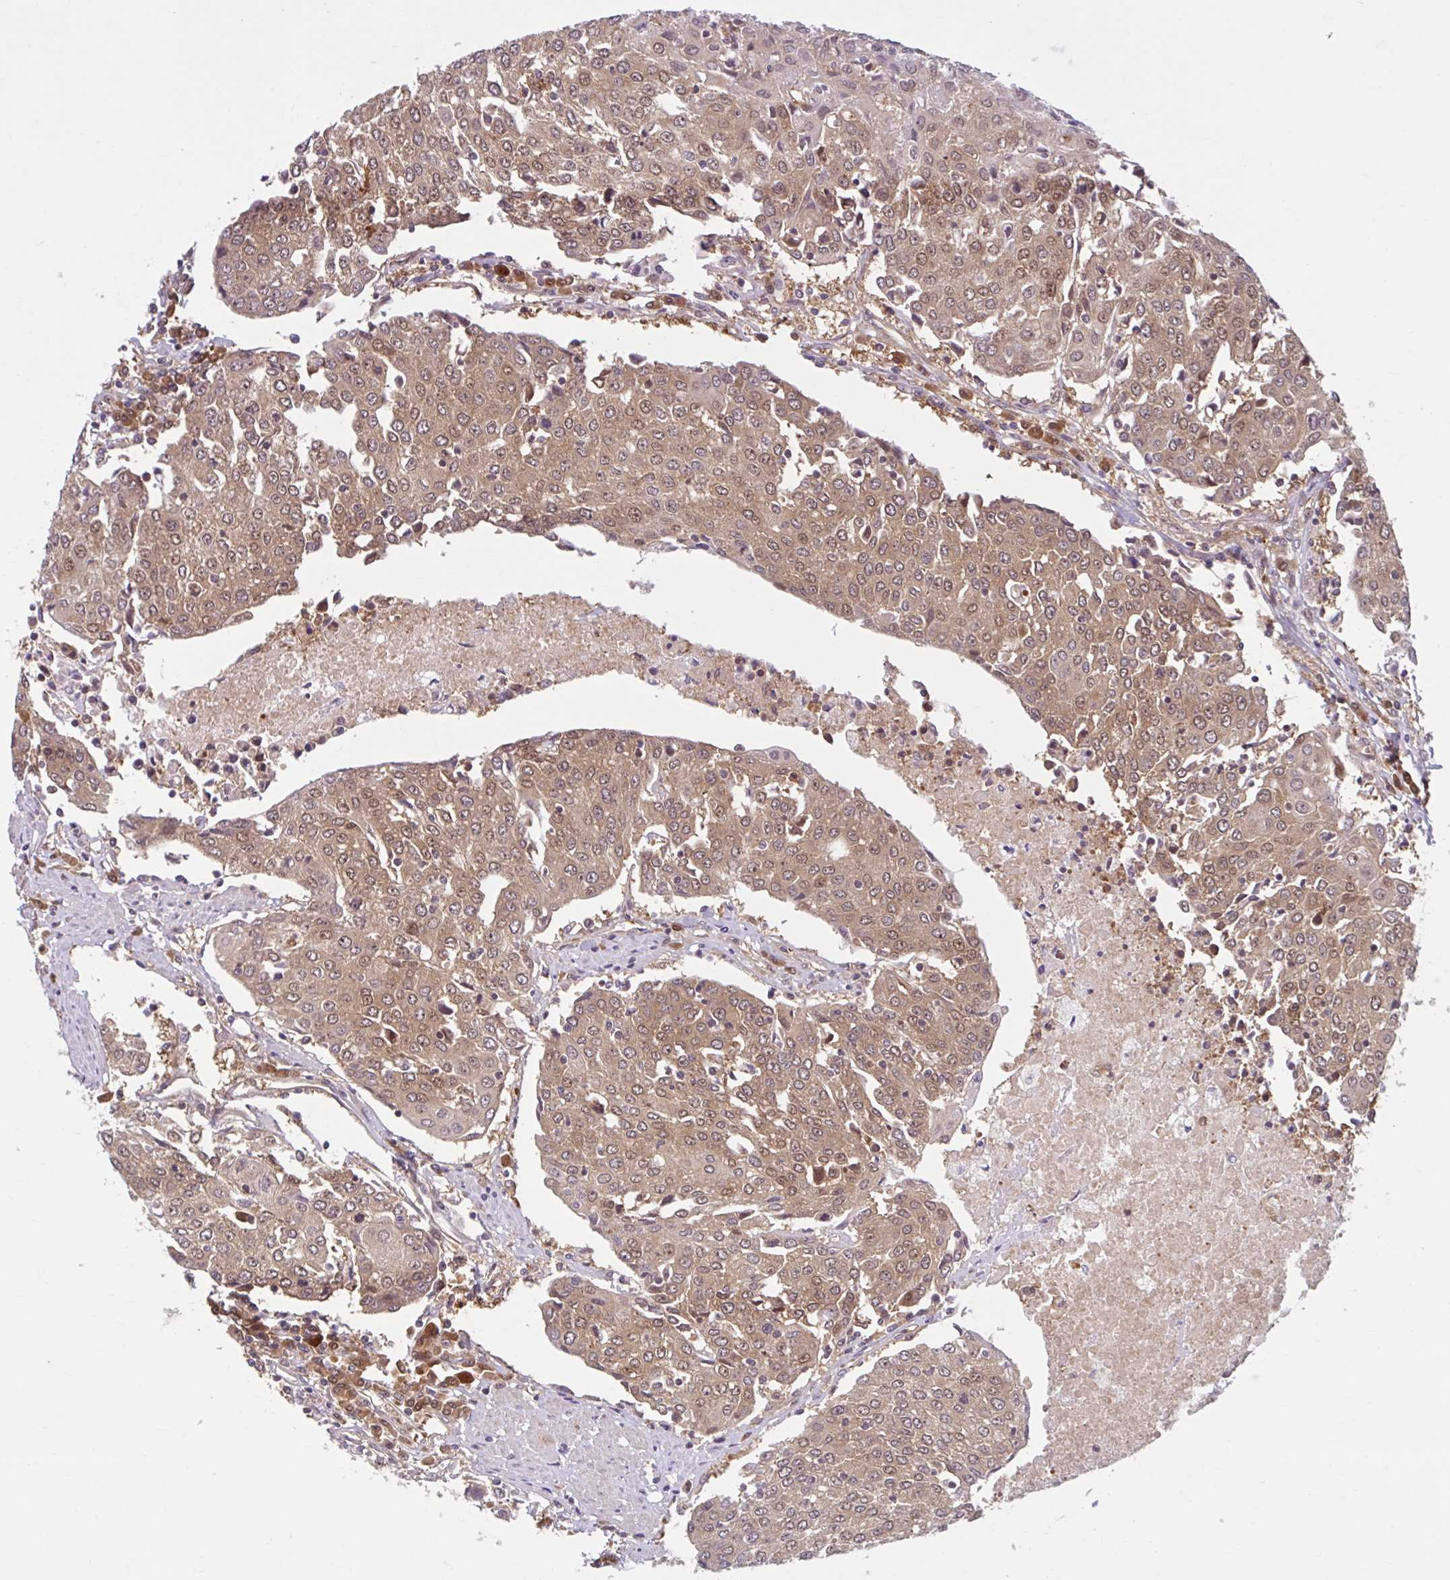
{"staining": {"intensity": "moderate", "quantity": ">75%", "location": "cytoplasmic/membranous,nuclear"}, "tissue": "urothelial cancer", "cell_type": "Tumor cells", "image_type": "cancer", "snomed": [{"axis": "morphology", "description": "Urothelial carcinoma, High grade"}, {"axis": "topography", "description": "Urinary bladder"}], "caption": "Immunohistochemical staining of urothelial carcinoma (high-grade) exhibits medium levels of moderate cytoplasmic/membranous and nuclear staining in about >75% of tumor cells.", "gene": "HMBS", "patient": {"sex": "female", "age": 85}}